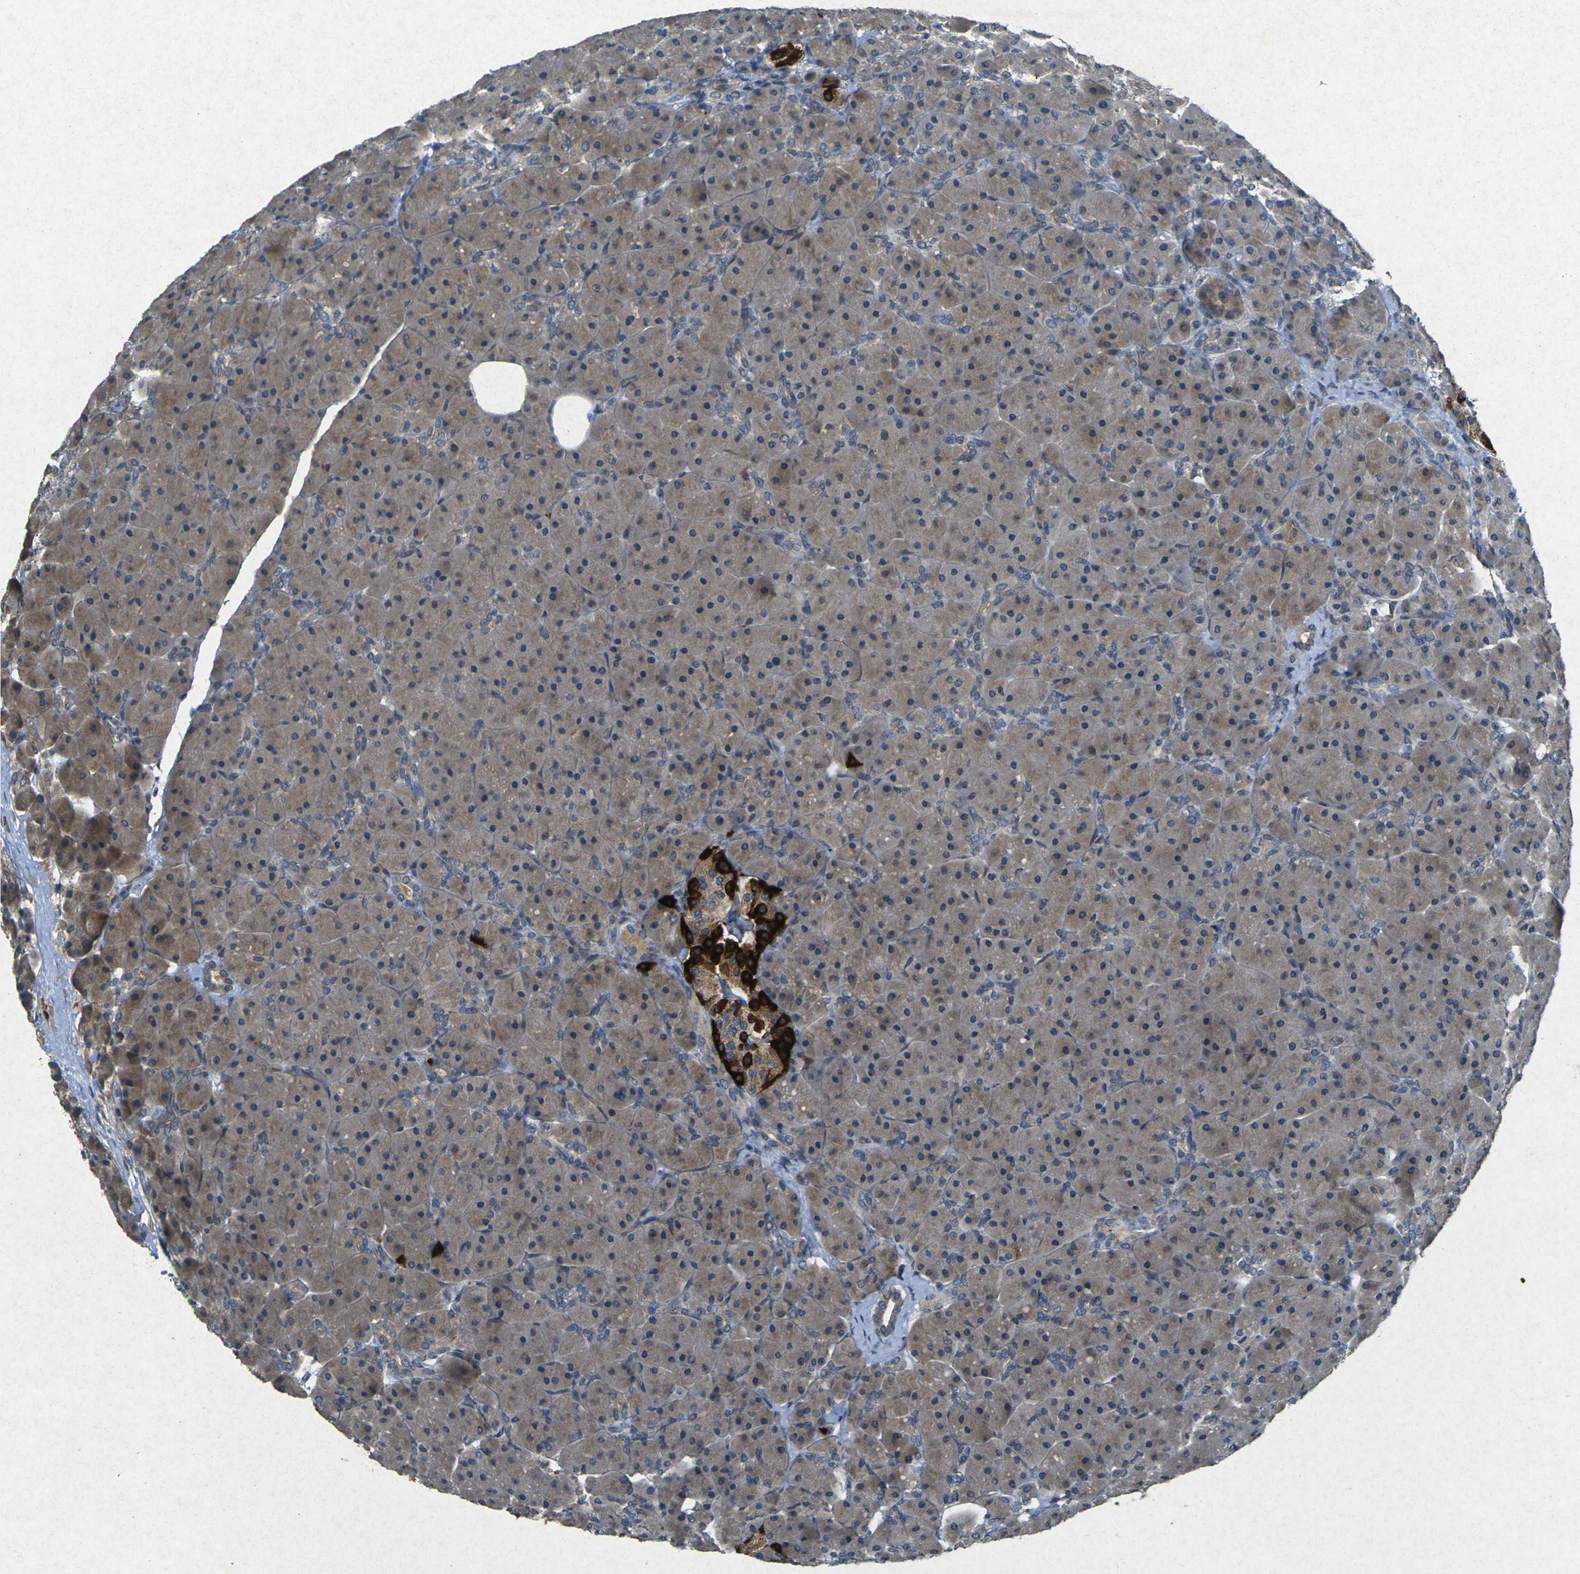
{"staining": {"intensity": "weak", "quantity": ">75%", "location": "cytoplasmic/membranous"}, "tissue": "pancreas", "cell_type": "Exocrine glandular cells", "image_type": "normal", "snomed": [{"axis": "morphology", "description": "Normal tissue, NOS"}, {"axis": "topography", "description": "Pancreas"}], "caption": "This image demonstrates immunohistochemistry staining of unremarkable human pancreas, with low weak cytoplasmic/membranous expression in approximately >75% of exocrine glandular cells.", "gene": "RGMA", "patient": {"sex": "male", "age": 66}}